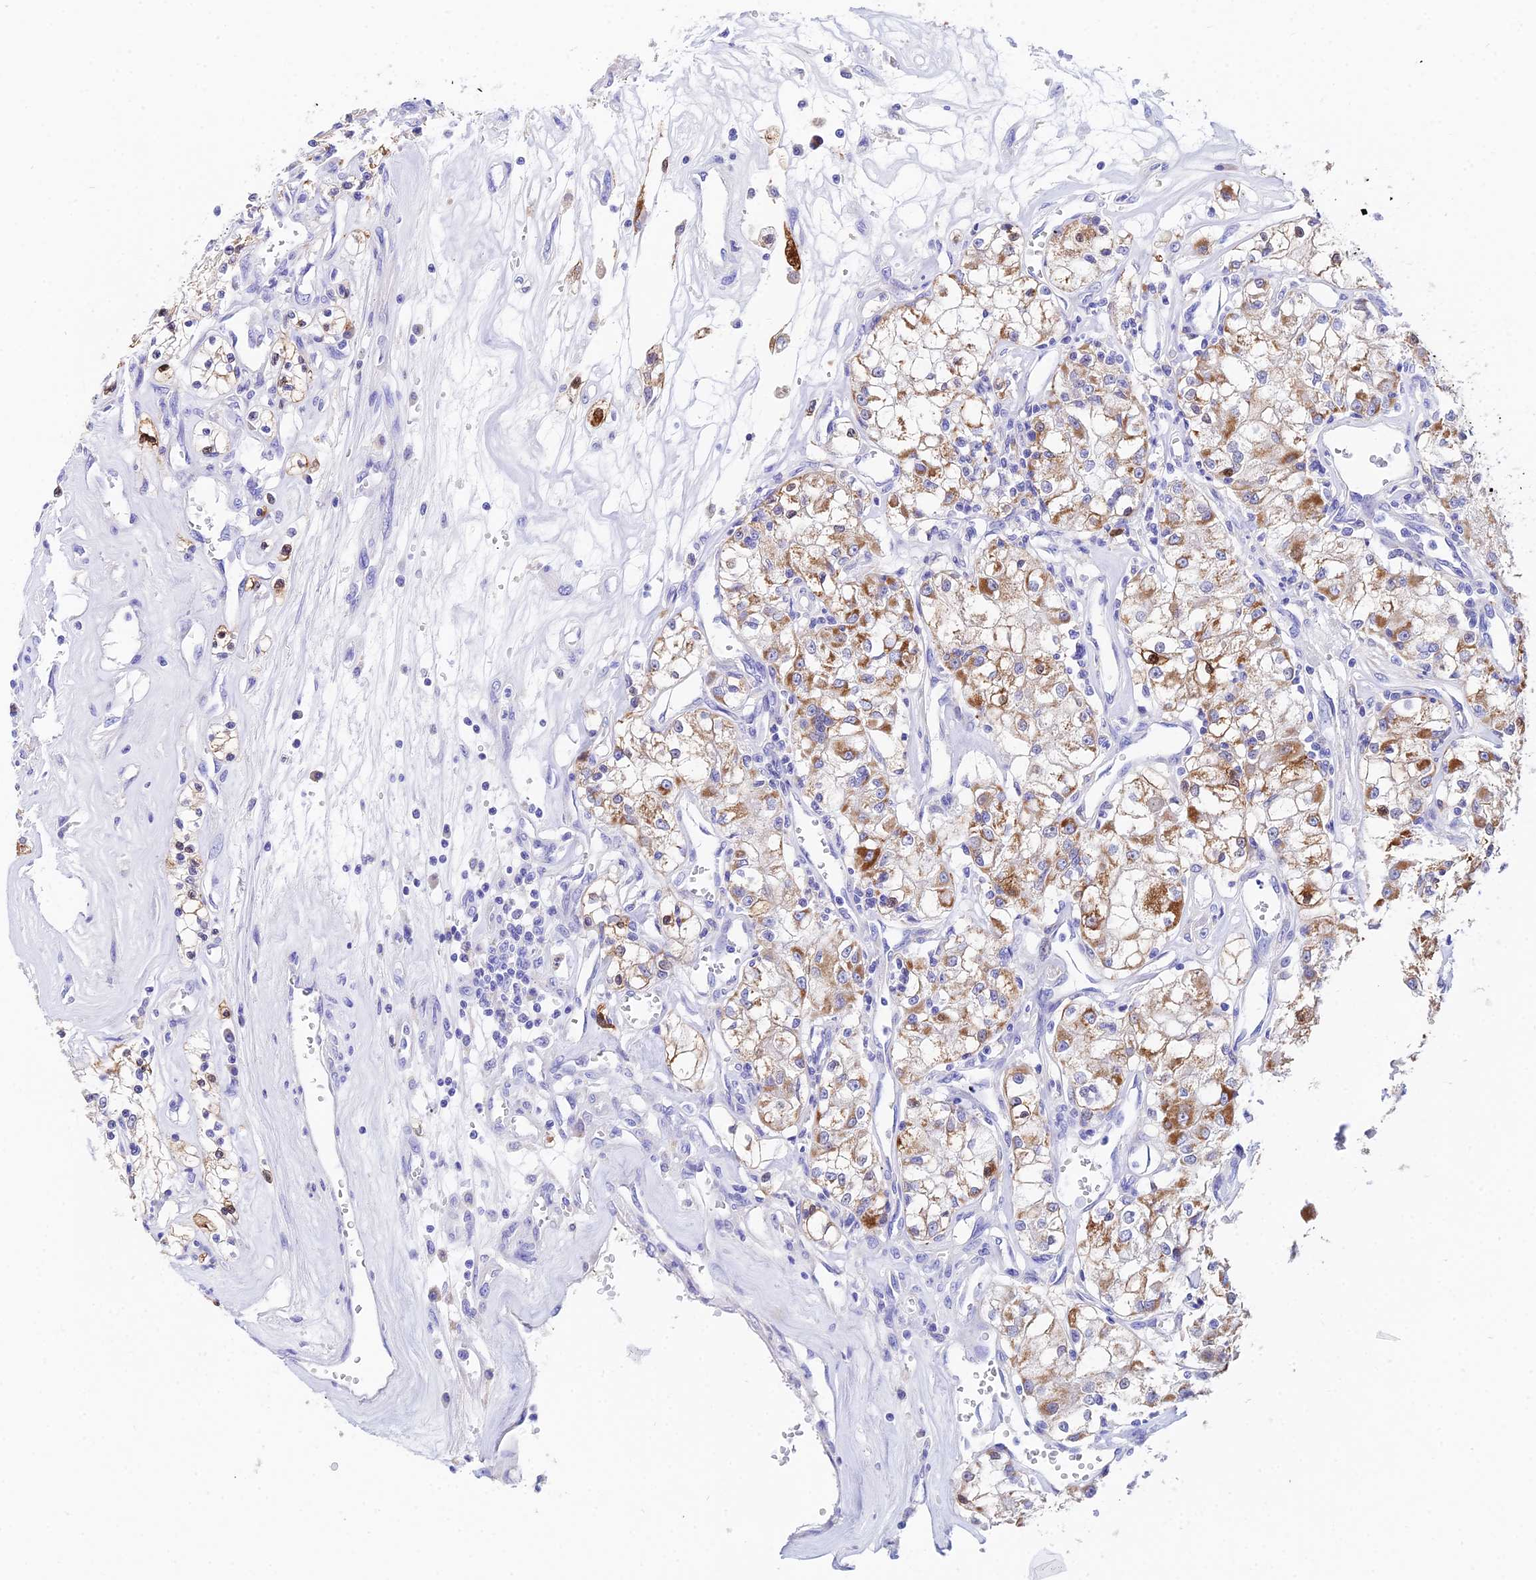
{"staining": {"intensity": "moderate", "quantity": ">75%", "location": "cytoplasmic/membranous"}, "tissue": "renal cancer", "cell_type": "Tumor cells", "image_type": "cancer", "snomed": [{"axis": "morphology", "description": "Adenocarcinoma, NOS"}, {"axis": "topography", "description": "Kidney"}], "caption": "Renal cancer (adenocarcinoma) stained with a protein marker exhibits moderate staining in tumor cells.", "gene": "CEP41", "patient": {"sex": "female", "age": 59}}